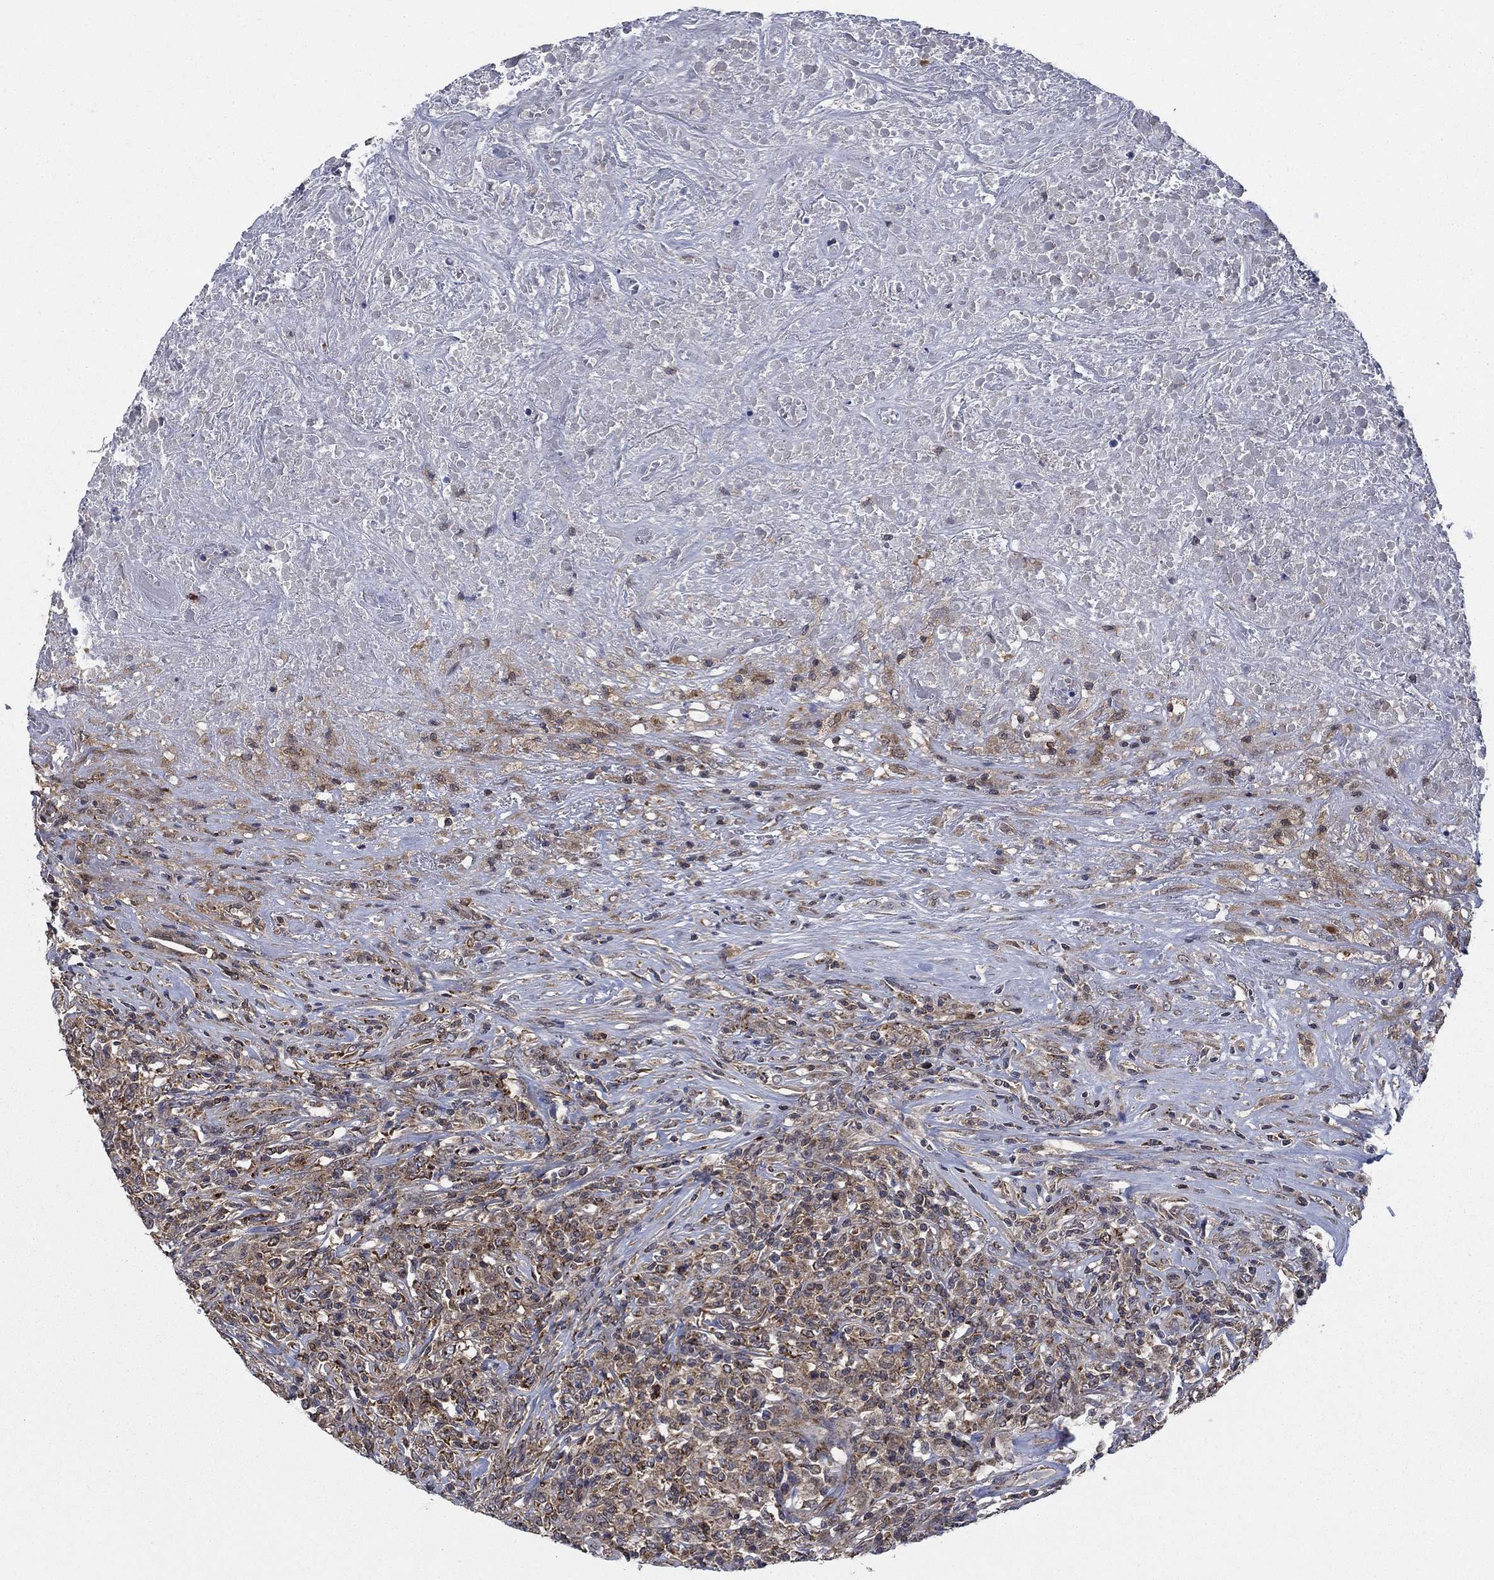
{"staining": {"intensity": "negative", "quantity": "none", "location": "none"}, "tissue": "lymphoma", "cell_type": "Tumor cells", "image_type": "cancer", "snomed": [{"axis": "morphology", "description": "Malignant lymphoma, non-Hodgkin's type, High grade"}, {"axis": "topography", "description": "Lung"}], "caption": "A photomicrograph of lymphoma stained for a protein exhibits no brown staining in tumor cells.", "gene": "NME7", "patient": {"sex": "male", "age": 79}}